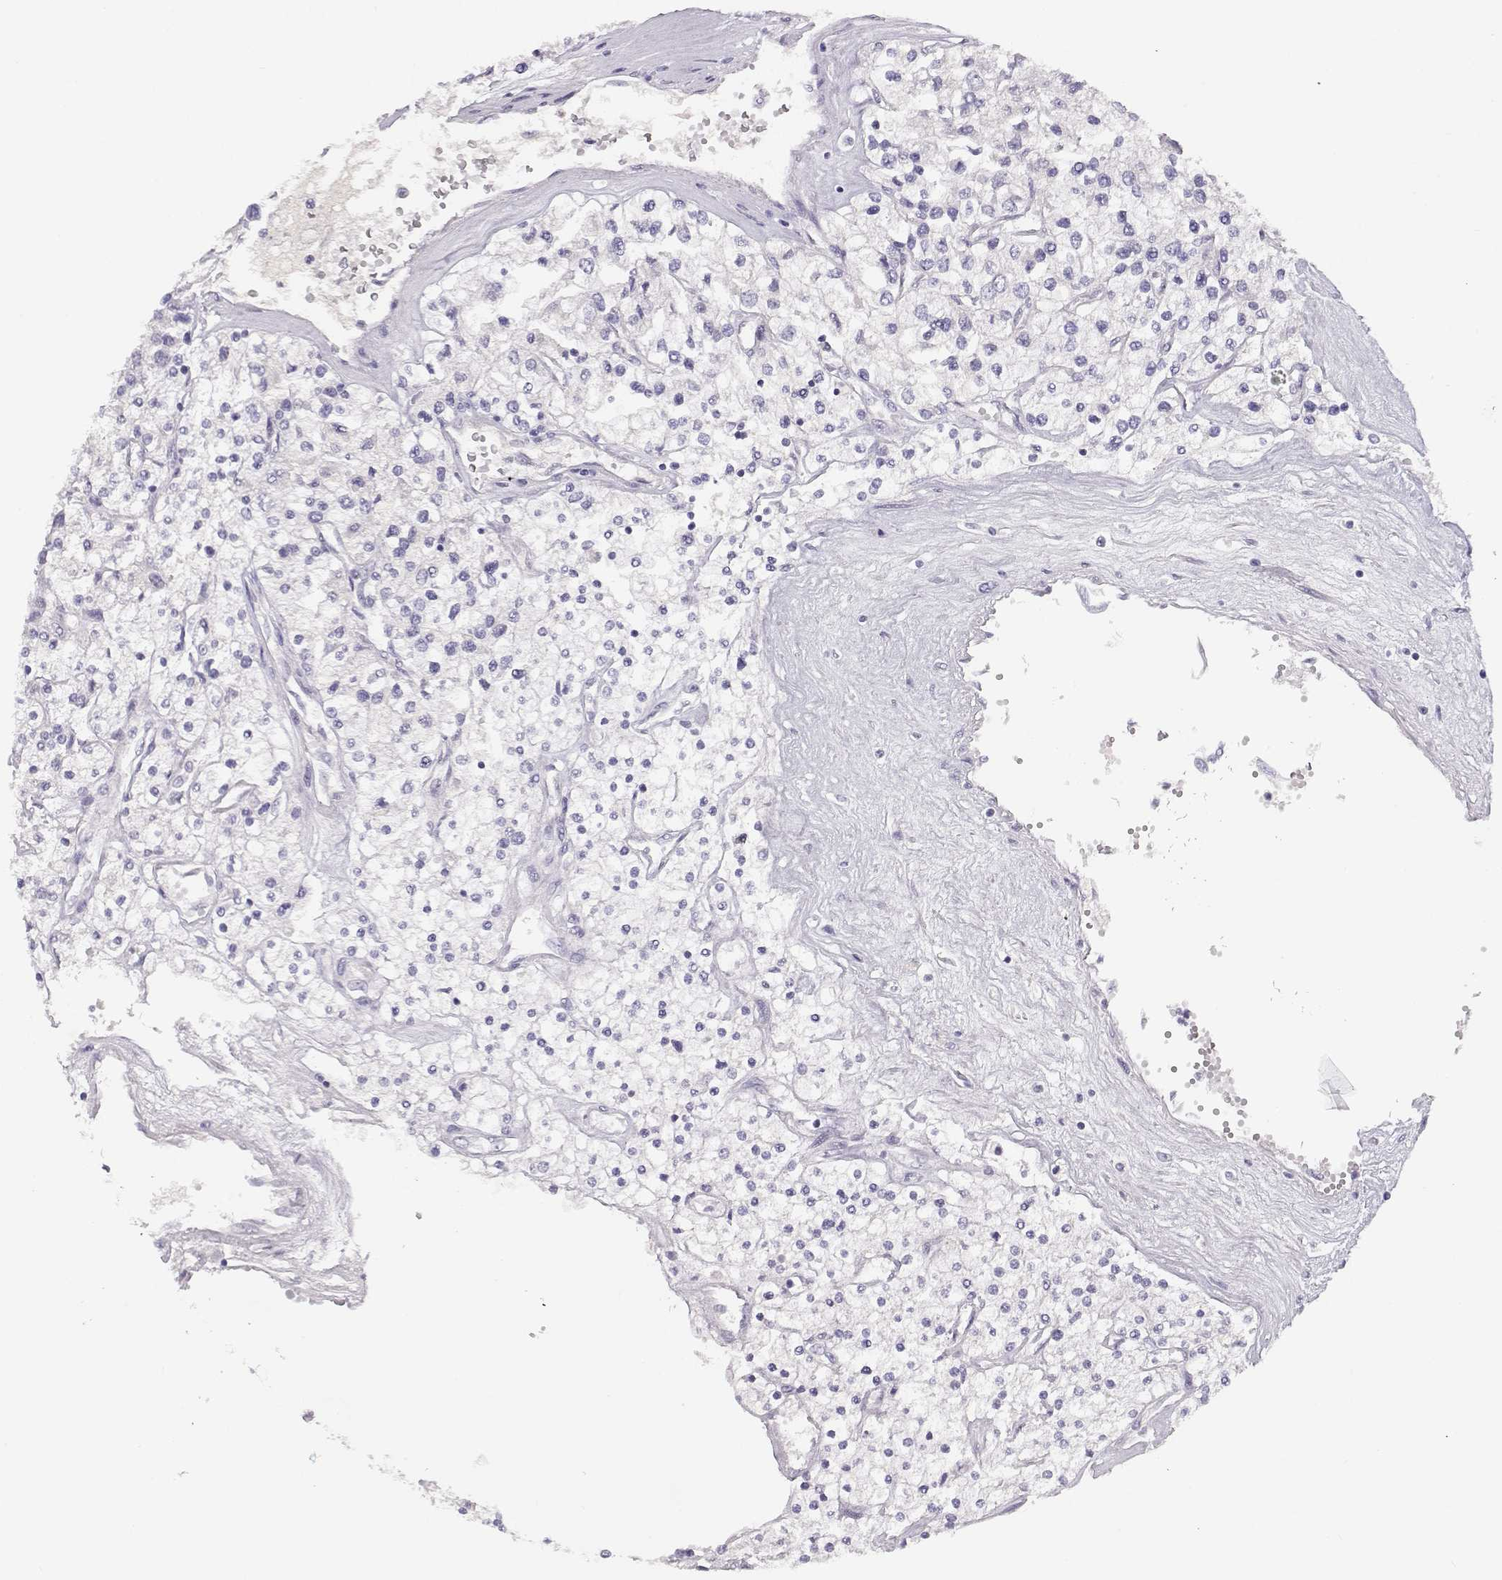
{"staining": {"intensity": "negative", "quantity": "none", "location": "none"}, "tissue": "renal cancer", "cell_type": "Tumor cells", "image_type": "cancer", "snomed": [{"axis": "morphology", "description": "Adenocarcinoma, NOS"}, {"axis": "topography", "description": "Kidney"}], "caption": "Renal adenocarcinoma stained for a protein using immunohistochemistry (IHC) exhibits no positivity tumor cells.", "gene": "OPN5", "patient": {"sex": "male", "age": 80}}